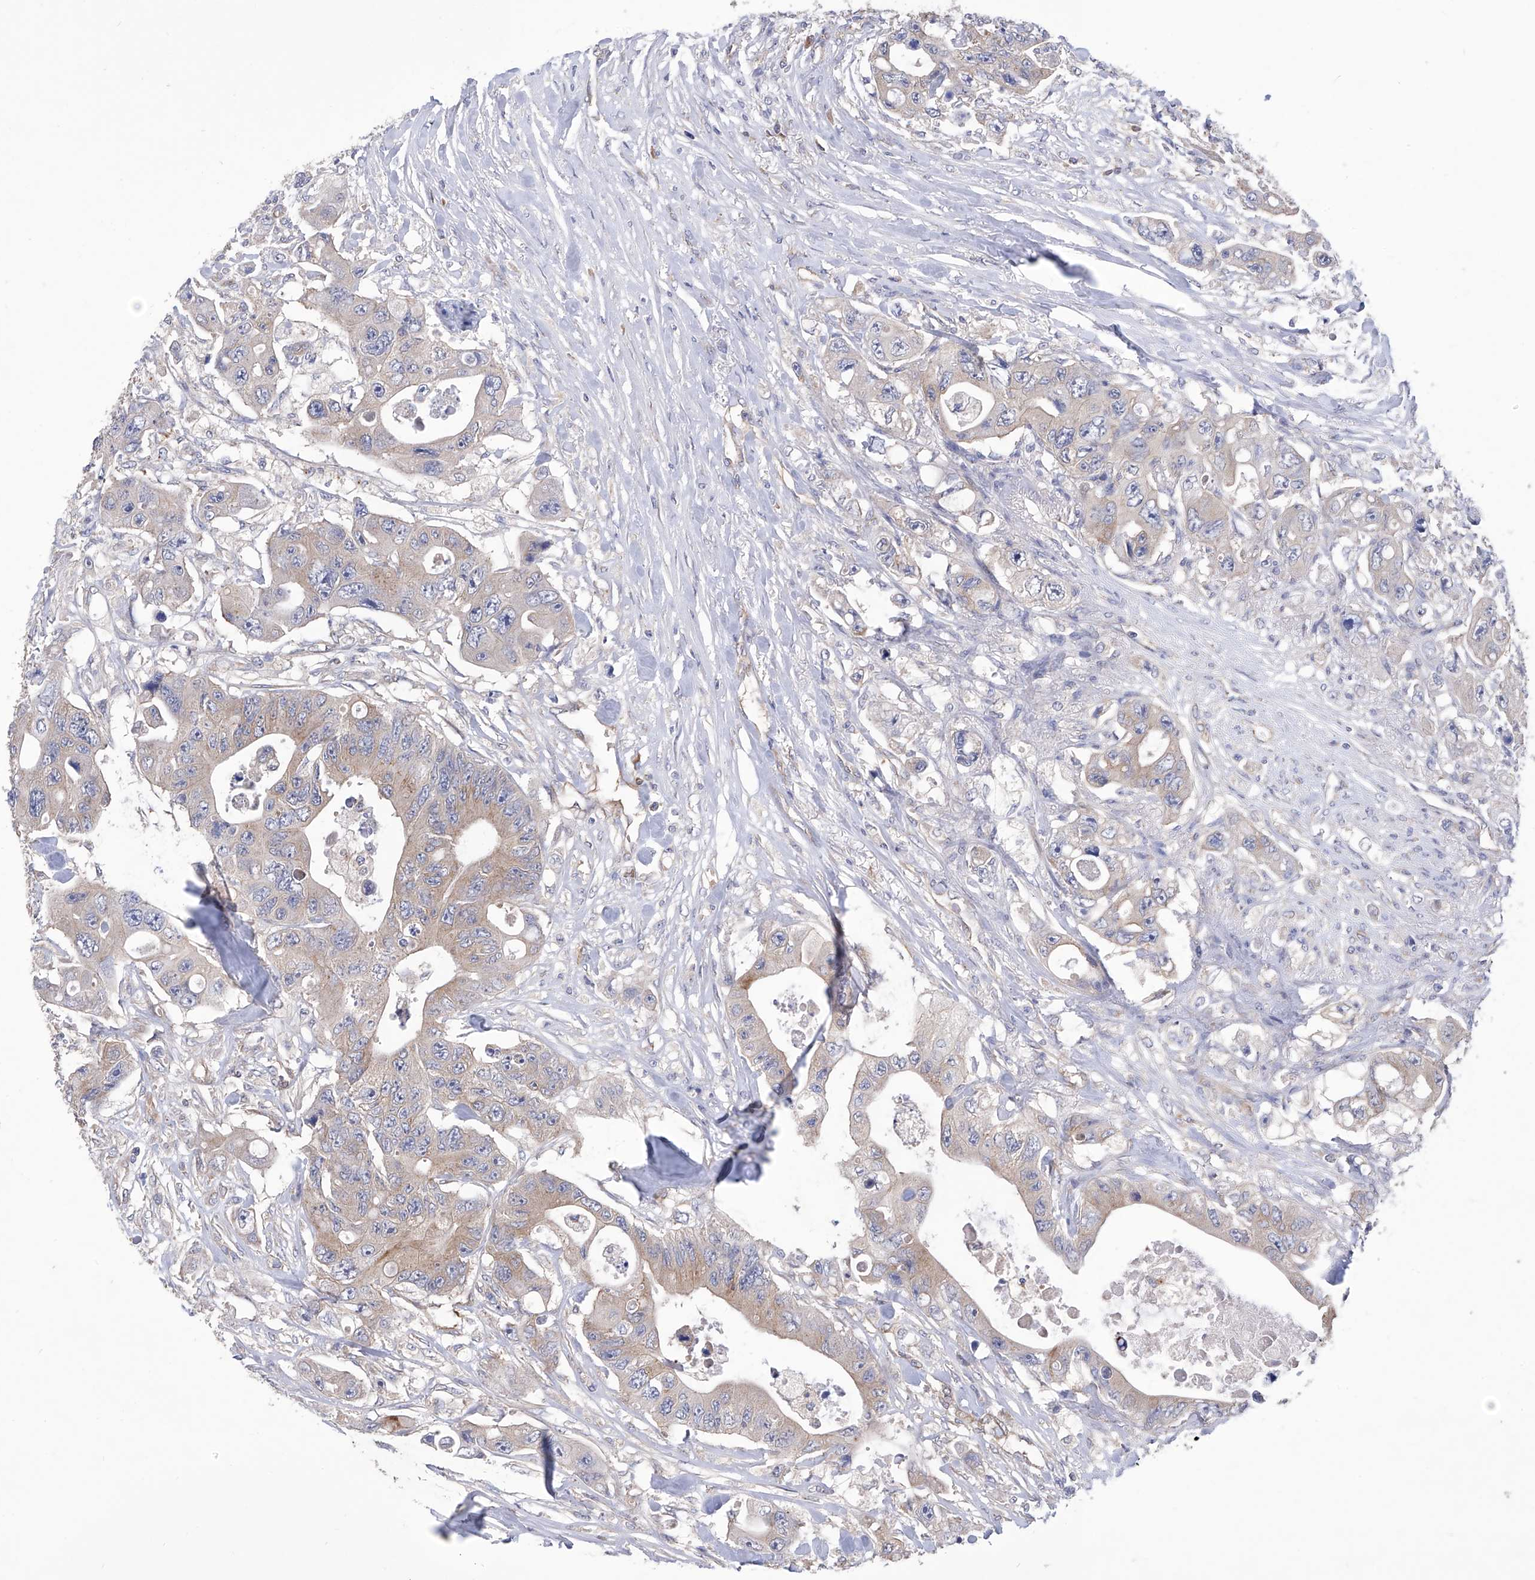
{"staining": {"intensity": "weak", "quantity": "25%-75%", "location": "cytoplasmic/membranous"}, "tissue": "colorectal cancer", "cell_type": "Tumor cells", "image_type": "cancer", "snomed": [{"axis": "morphology", "description": "Adenocarcinoma, NOS"}, {"axis": "topography", "description": "Colon"}], "caption": "A brown stain shows weak cytoplasmic/membranous staining of a protein in adenocarcinoma (colorectal) tumor cells. The protein of interest is stained brown, and the nuclei are stained in blue (DAB IHC with brightfield microscopy, high magnification).", "gene": "TJAP1", "patient": {"sex": "female", "age": 46}}